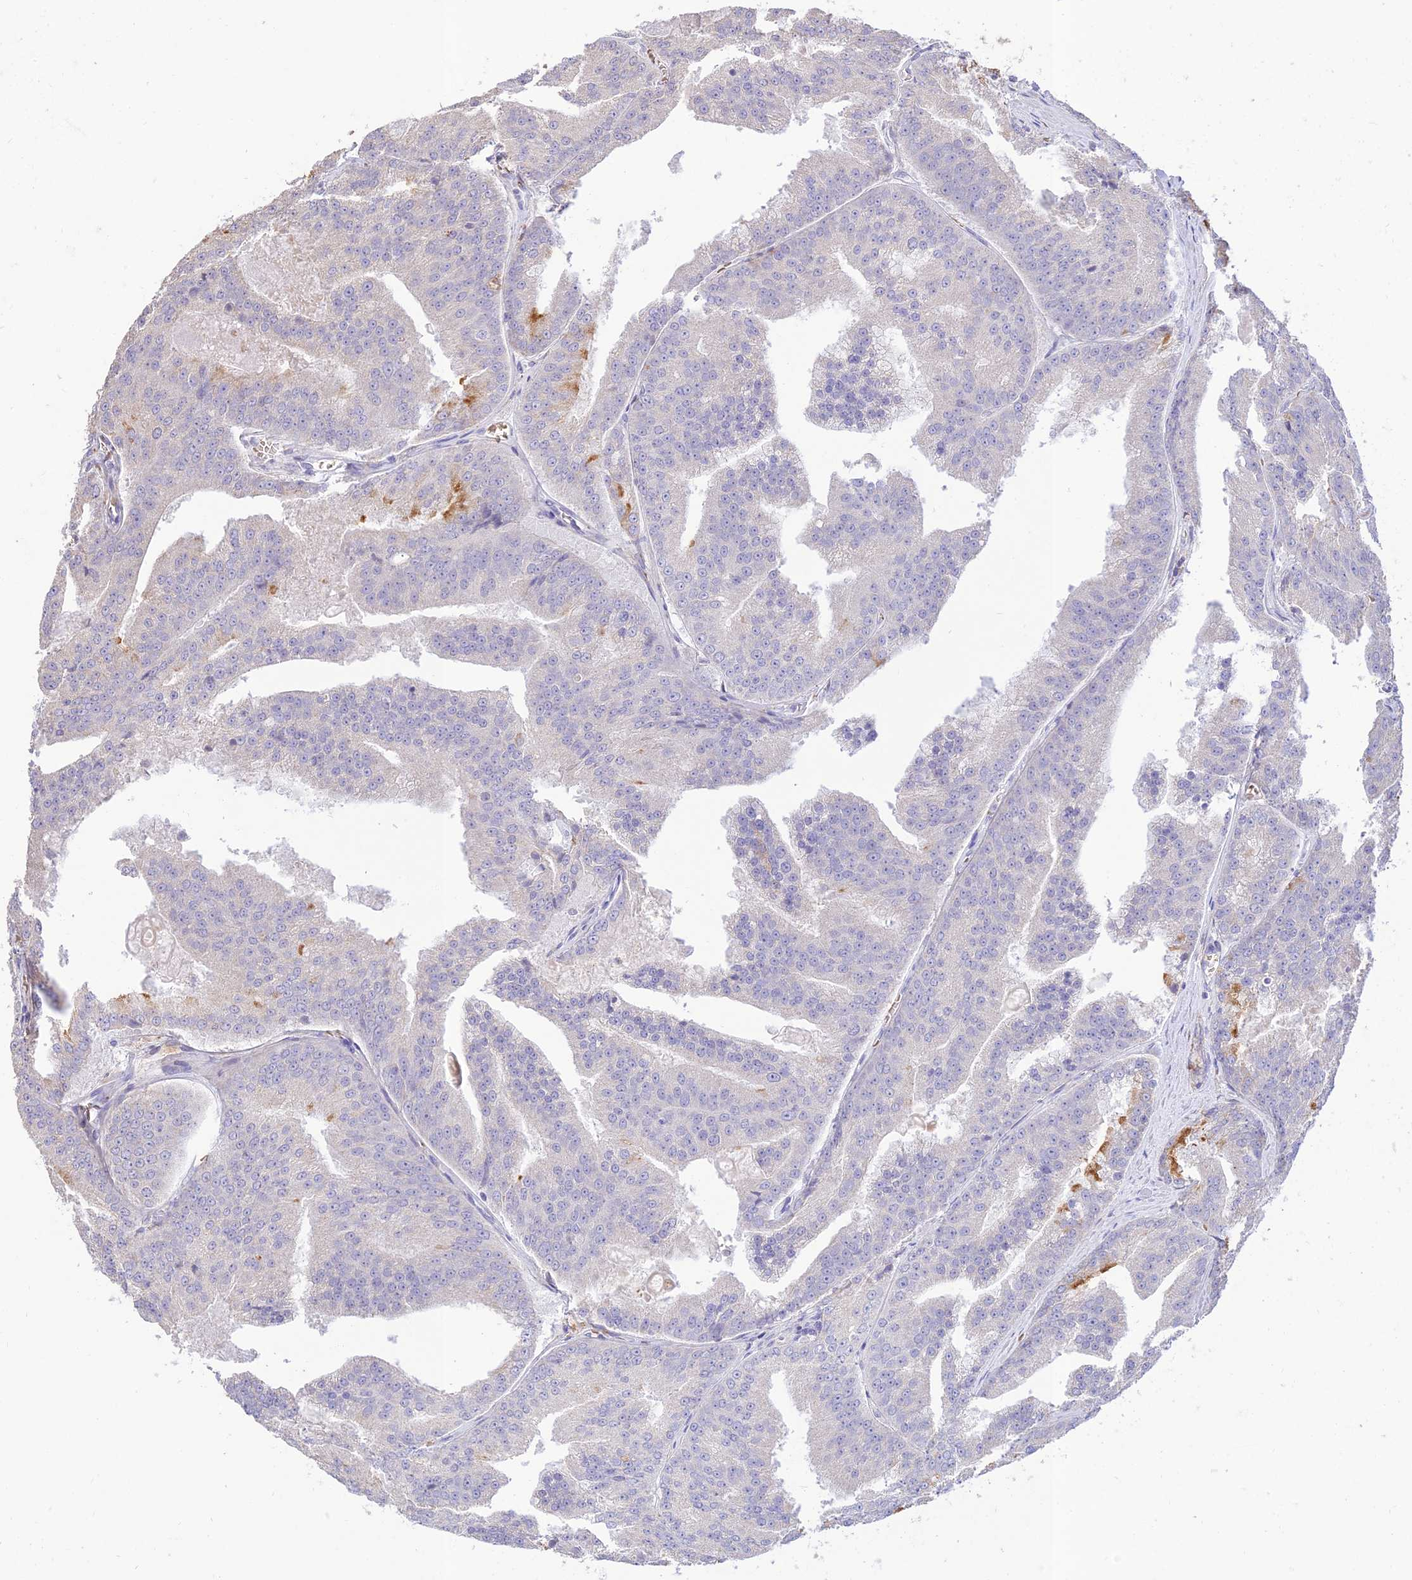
{"staining": {"intensity": "negative", "quantity": "none", "location": "none"}, "tissue": "prostate cancer", "cell_type": "Tumor cells", "image_type": "cancer", "snomed": [{"axis": "morphology", "description": "Adenocarcinoma, High grade"}, {"axis": "topography", "description": "Prostate"}], "caption": "Immunohistochemical staining of human adenocarcinoma (high-grade) (prostate) demonstrates no significant expression in tumor cells. (Stains: DAB immunohistochemistry (IHC) with hematoxylin counter stain, Microscopy: brightfield microscopy at high magnification).", "gene": "PPP1R11", "patient": {"sex": "male", "age": 61}}